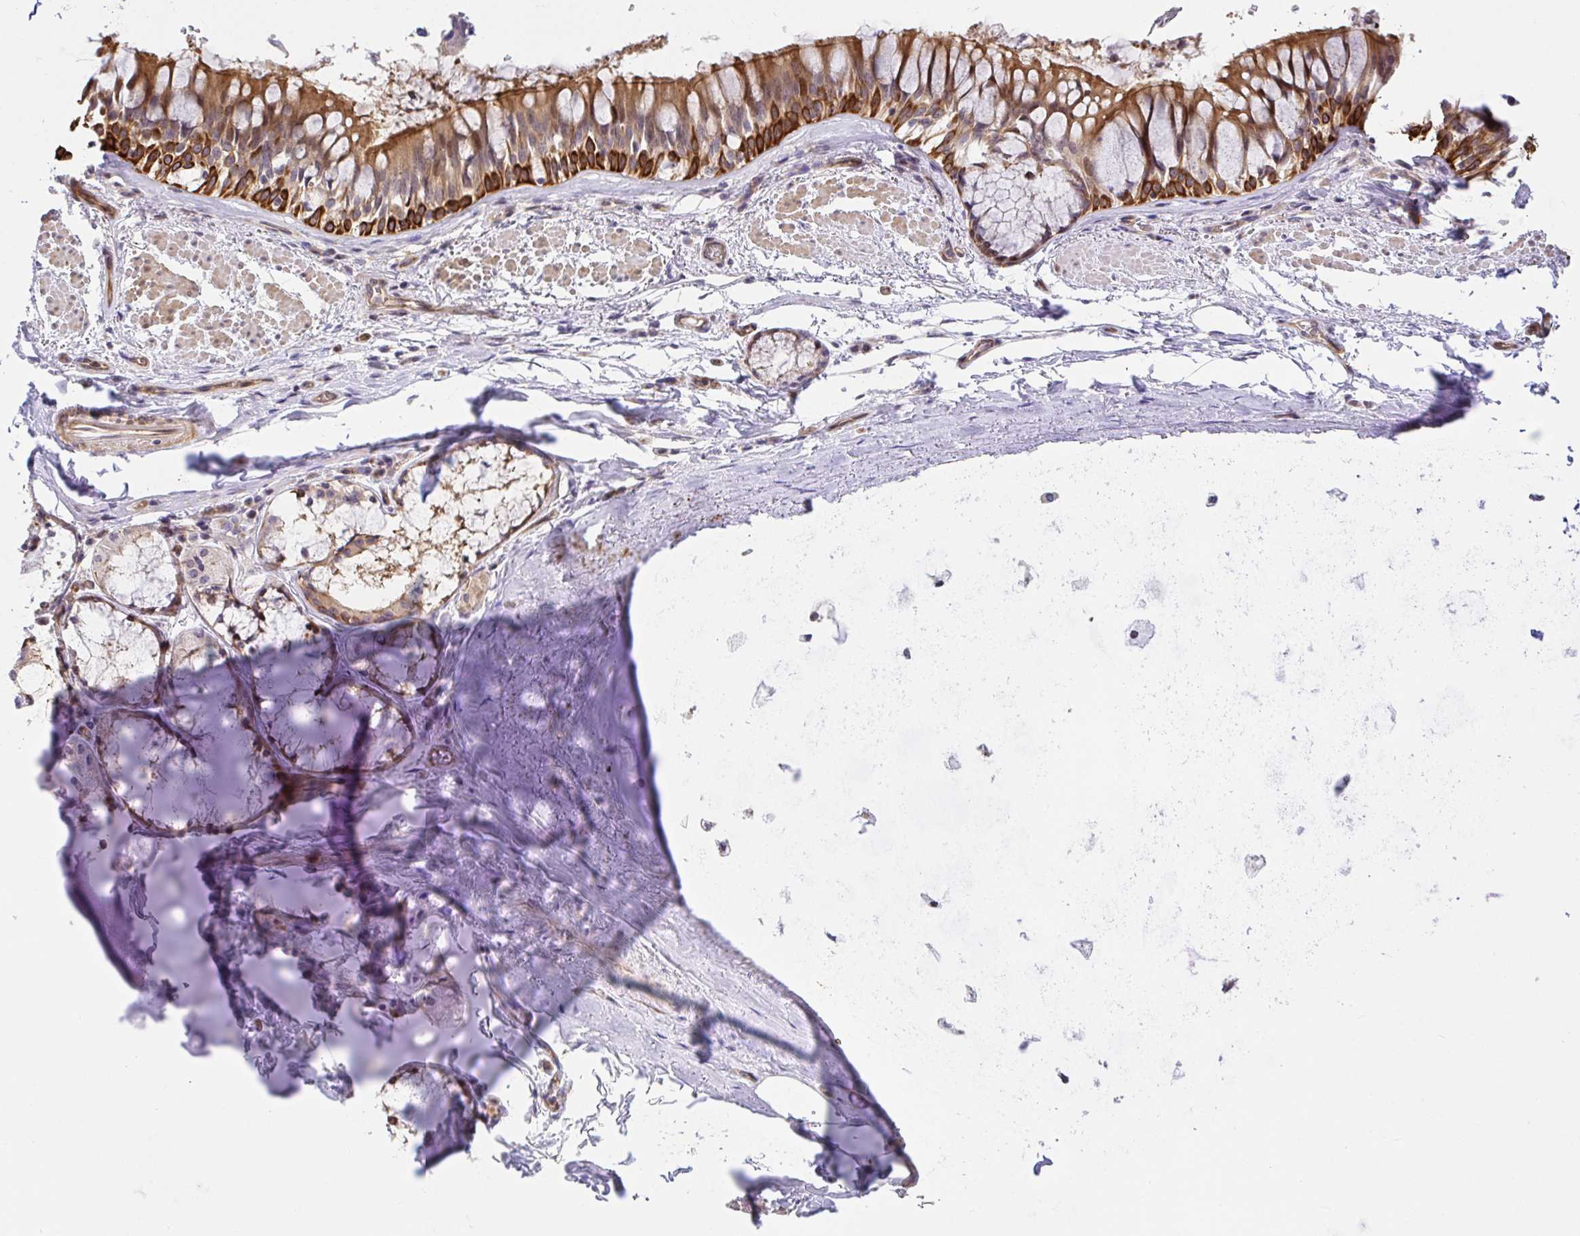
{"staining": {"intensity": "negative", "quantity": "none", "location": "none"}, "tissue": "adipose tissue", "cell_type": "Adipocytes", "image_type": "normal", "snomed": [{"axis": "morphology", "description": "Normal tissue, NOS"}, {"axis": "topography", "description": "Cartilage tissue"}, {"axis": "topography", "description": "Bronchus"}], "caption": "Image shows no protein expression in adipocytes of normal adipose tissue.", "gene": "TRIM55", "patient": {"sex": "male", "age": 64}}